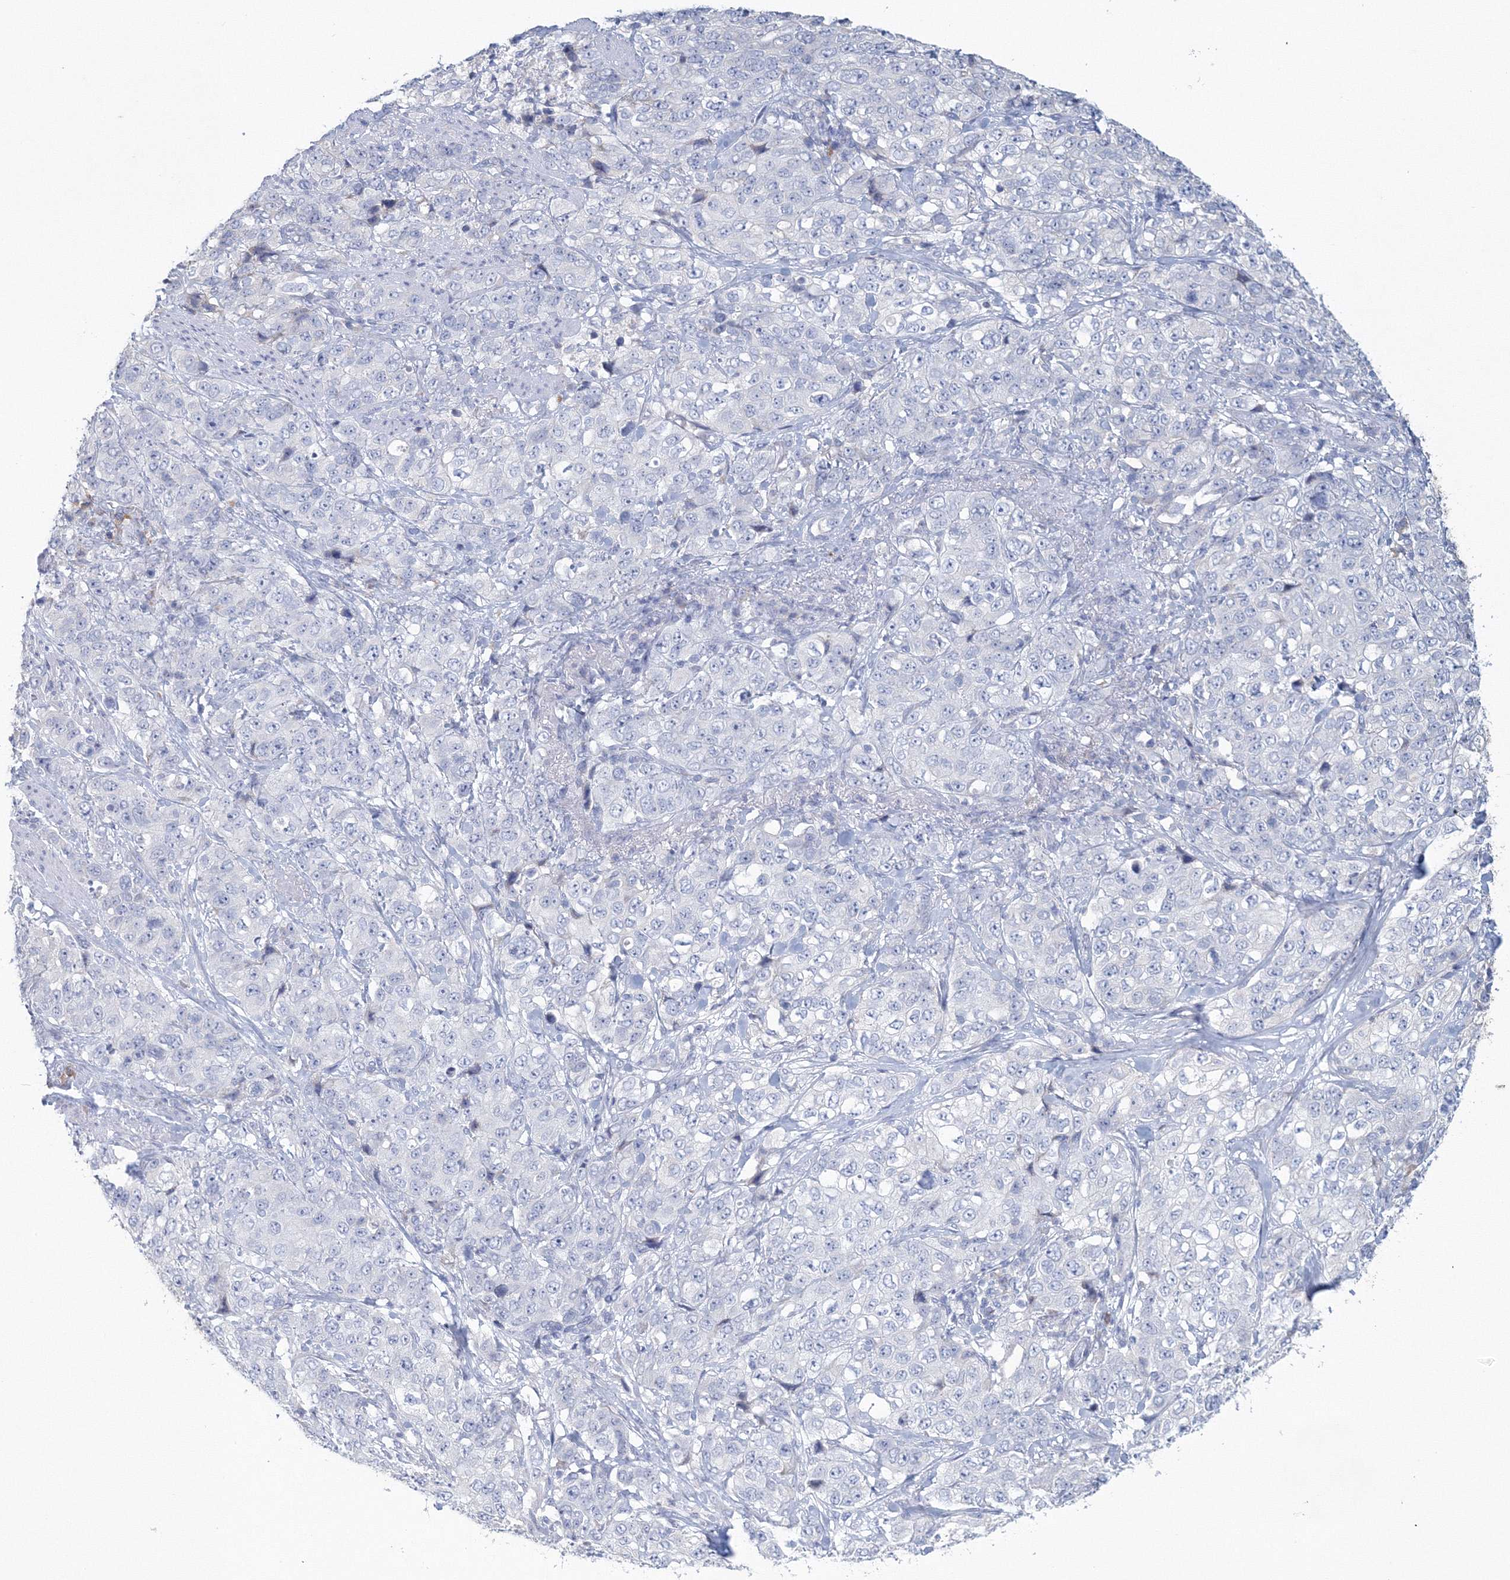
{"staining": {"intensity": "negative", "quantity": "none", "location": "none"}, "tissue": "stomach cancer", "cell_type": "Tumor cells", "image_type": "cancer", "snomed": [{"axis": "morphology", "description": "Adenocarcinoma, NOS"}, {"axis": "topography", "description": "Stomach"}], "caption": "This histopathology image is of stomach cancer (adenocarcinoma) stained with IHC to label a protein in brown with the nuclei are counter-stained blue. There is no expression in tumor cells.", "gene": "VSIG1", "patient": {"sex": "male", "age": 48}}